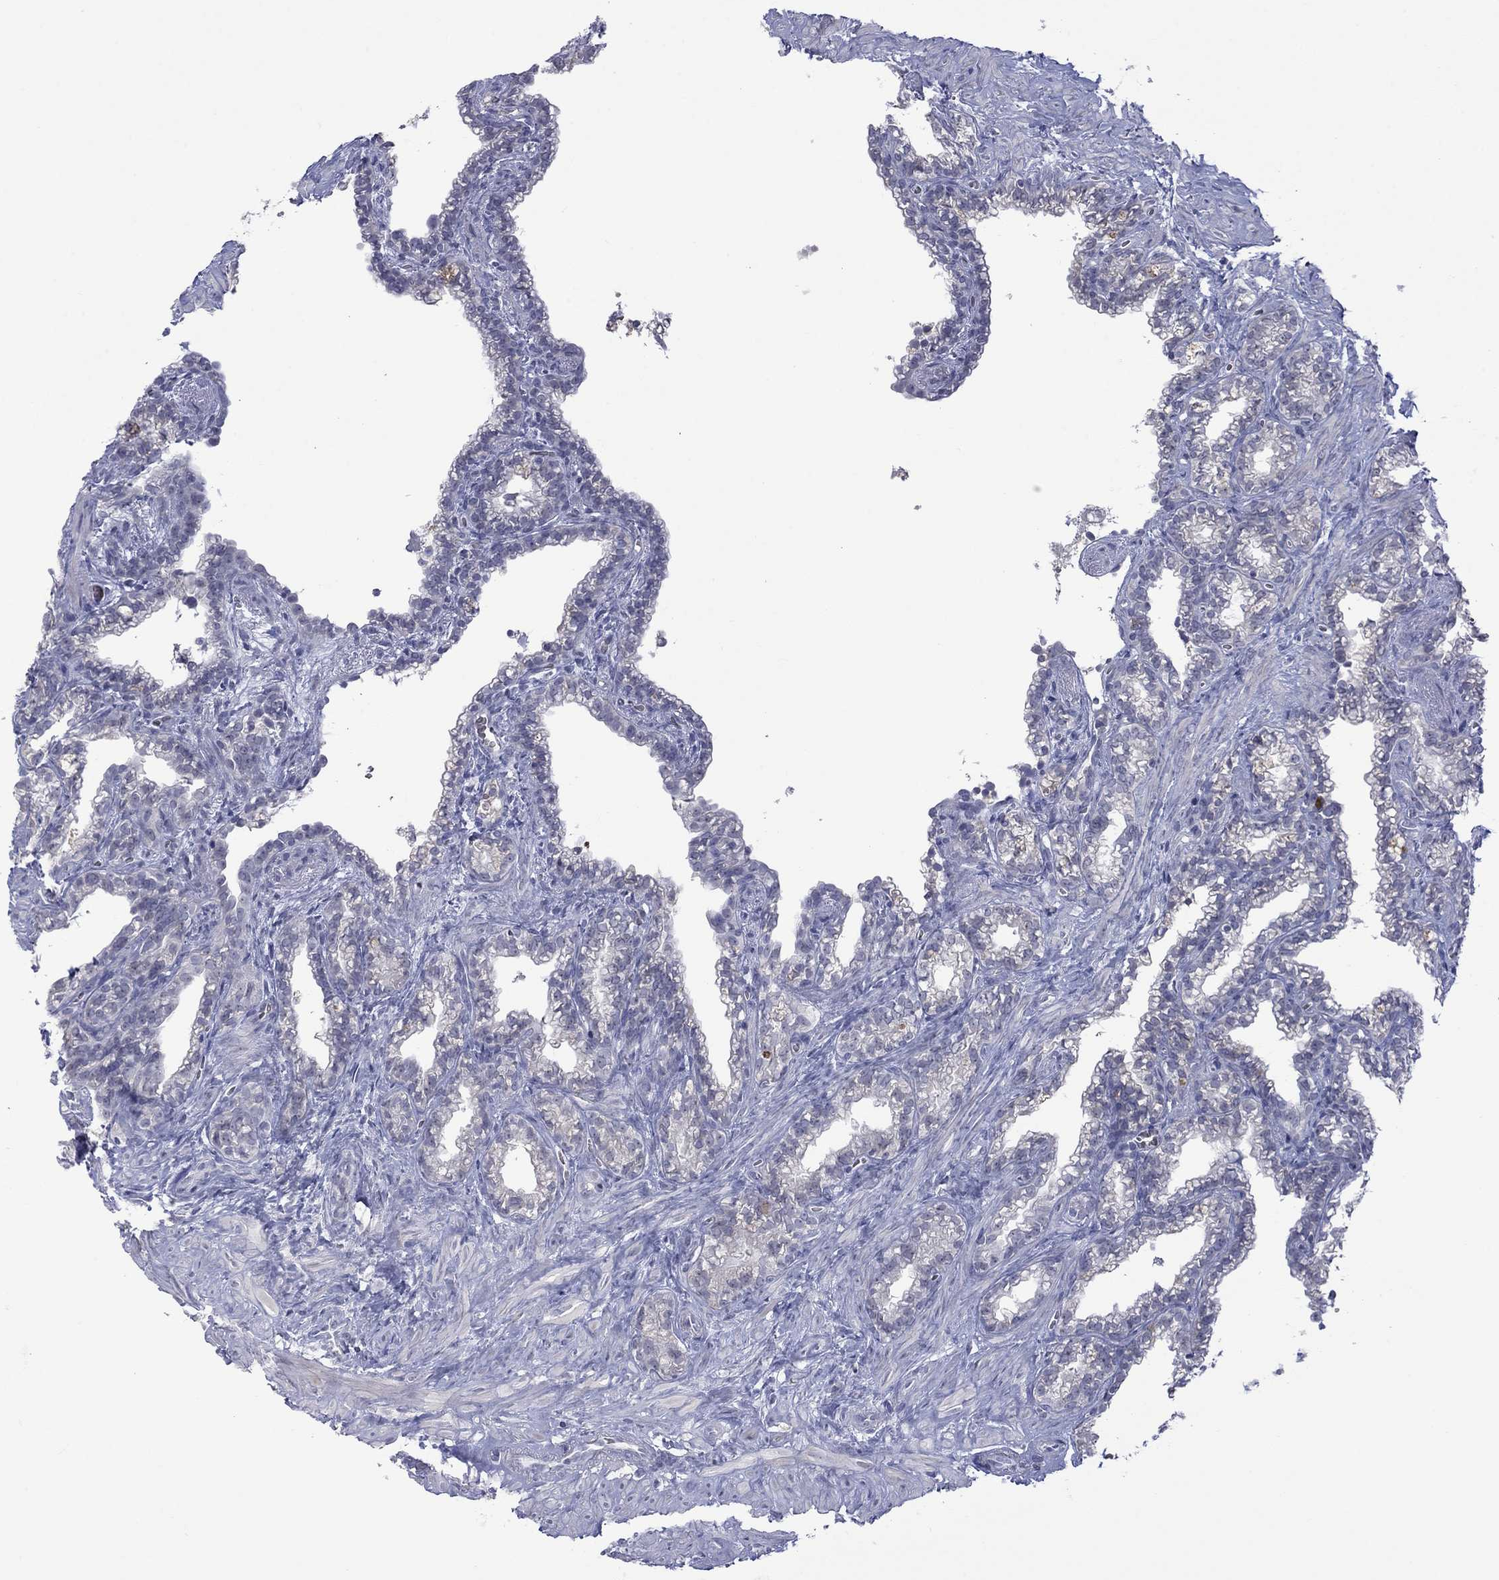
{"staining": {"intensity": "negative", "quantity": "none", "location": "none"}, "tissue": "seminal vesicle", "cell_type": "Glandular cells", "image_type": "normal", "snomed": [{"axis": "morphology", "description": "Normal tissue, NOS"}, {"axis": "morphology", "description": "Urothelial carcinoma, NOS"}, {"axis": "topography", "description": "Urinary bladder"}, {"axis": "topography", "description": "Seminal veicle"}], "caption": "There is no significant positivity in glandular cells of seminal vesicle. (DAB immunohistochemistry (IHC) visualized using brightfield microscopy, high magnification).", "gene": "NSMF", "patient": {"sex": "male", "age": 76}}